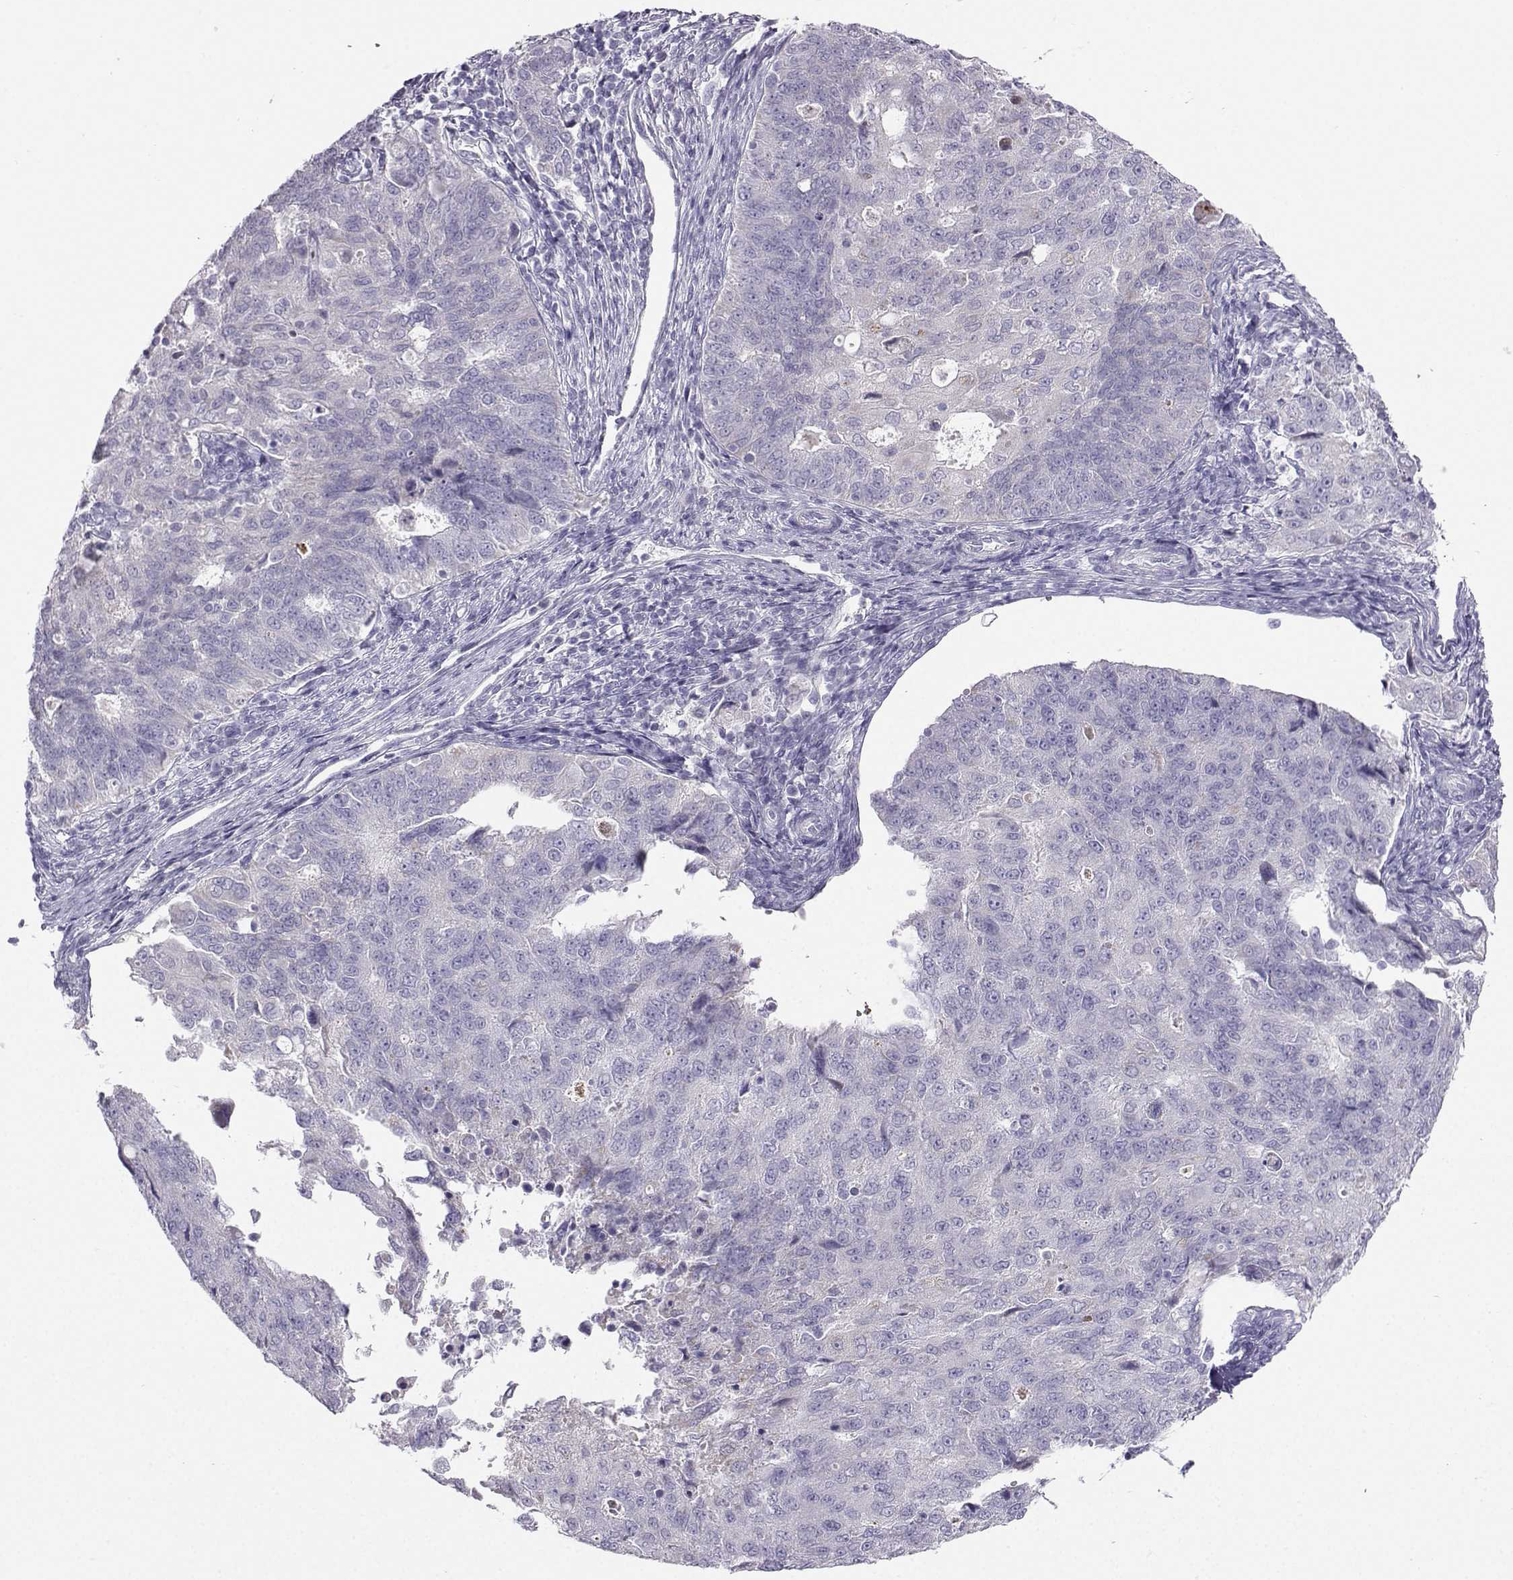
{"staining": {"intensity": "negative", "quantity": "none", "location": "none"}, "tissue": "endometrial cancer", "cell_type": "Tumor cells", "image_type": "cancer", "snomed": [{"axis": "morphology", "description": "Adenocarcinoma, NOS"}, {"axis": "topography", "description": "Endometrium"}], "caption": "Photomicrograph shows no protein staining in tumor cells of endometrial adenocarcinoma tissue.", "gene": "FBXO24", "patient": {"sex": "female", "age": 43}}